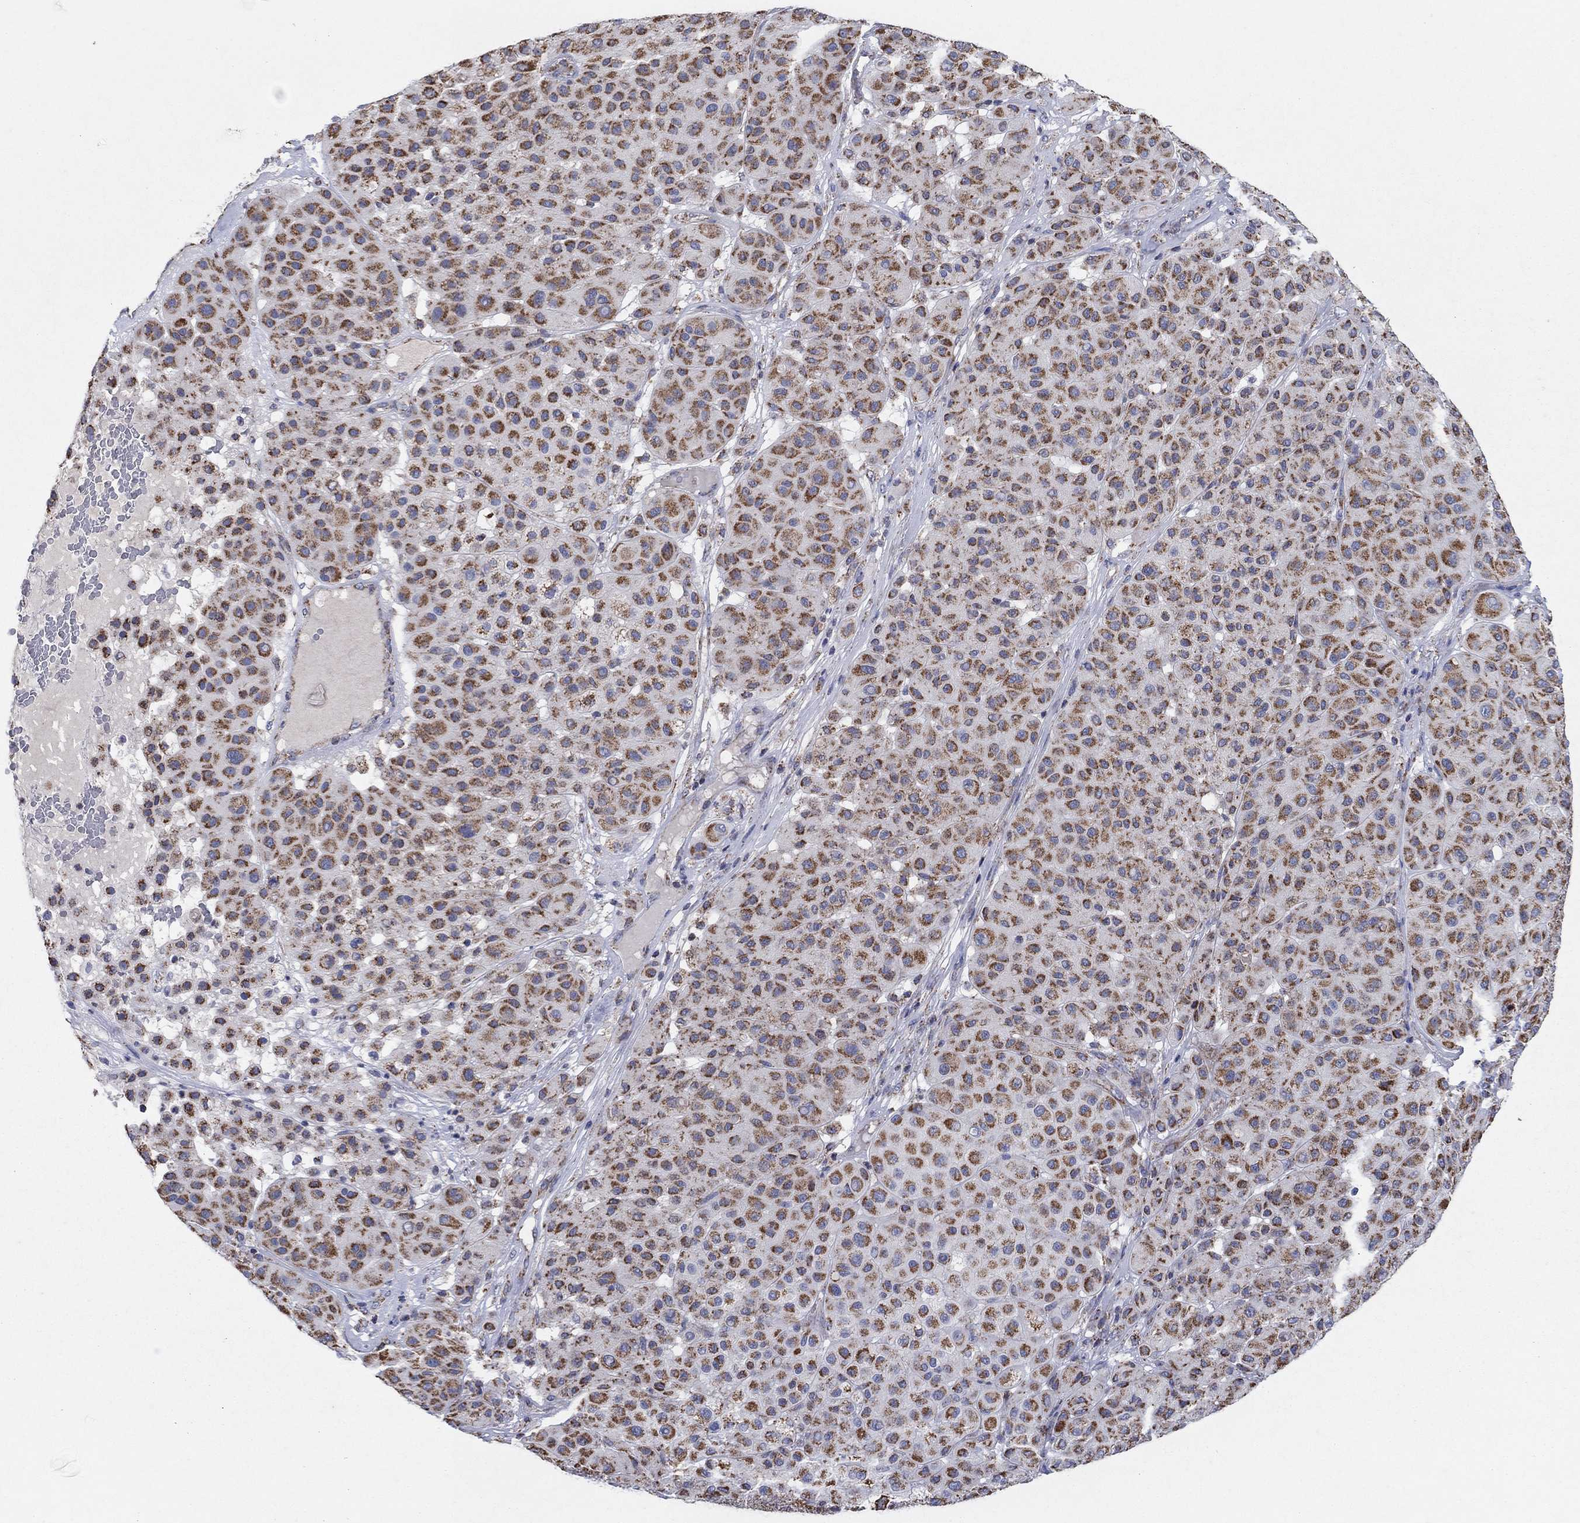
{"staining": {"intensity": "moderate", "quantity": ">75%", "location": "cytoplasmic/membranous"}, "tissue": "melanoma", "cell_type": "Tumor cells", "image_type": "cancer", "snomed": [{"axis": "morphology", "description": "Malignant melanoma, Metastatic site"}, {"axis": "topography", "description": "Smooth muscle"}], "caption": "DAB immunohistochemical staining of malignant melanoma (metastatic site) exhibits moderate cytoplasmic/membranous protein staining in approximately >75% of tumor cells.", "gene": "C9orf85", "patient": {"sex": "male", "age": 41}}